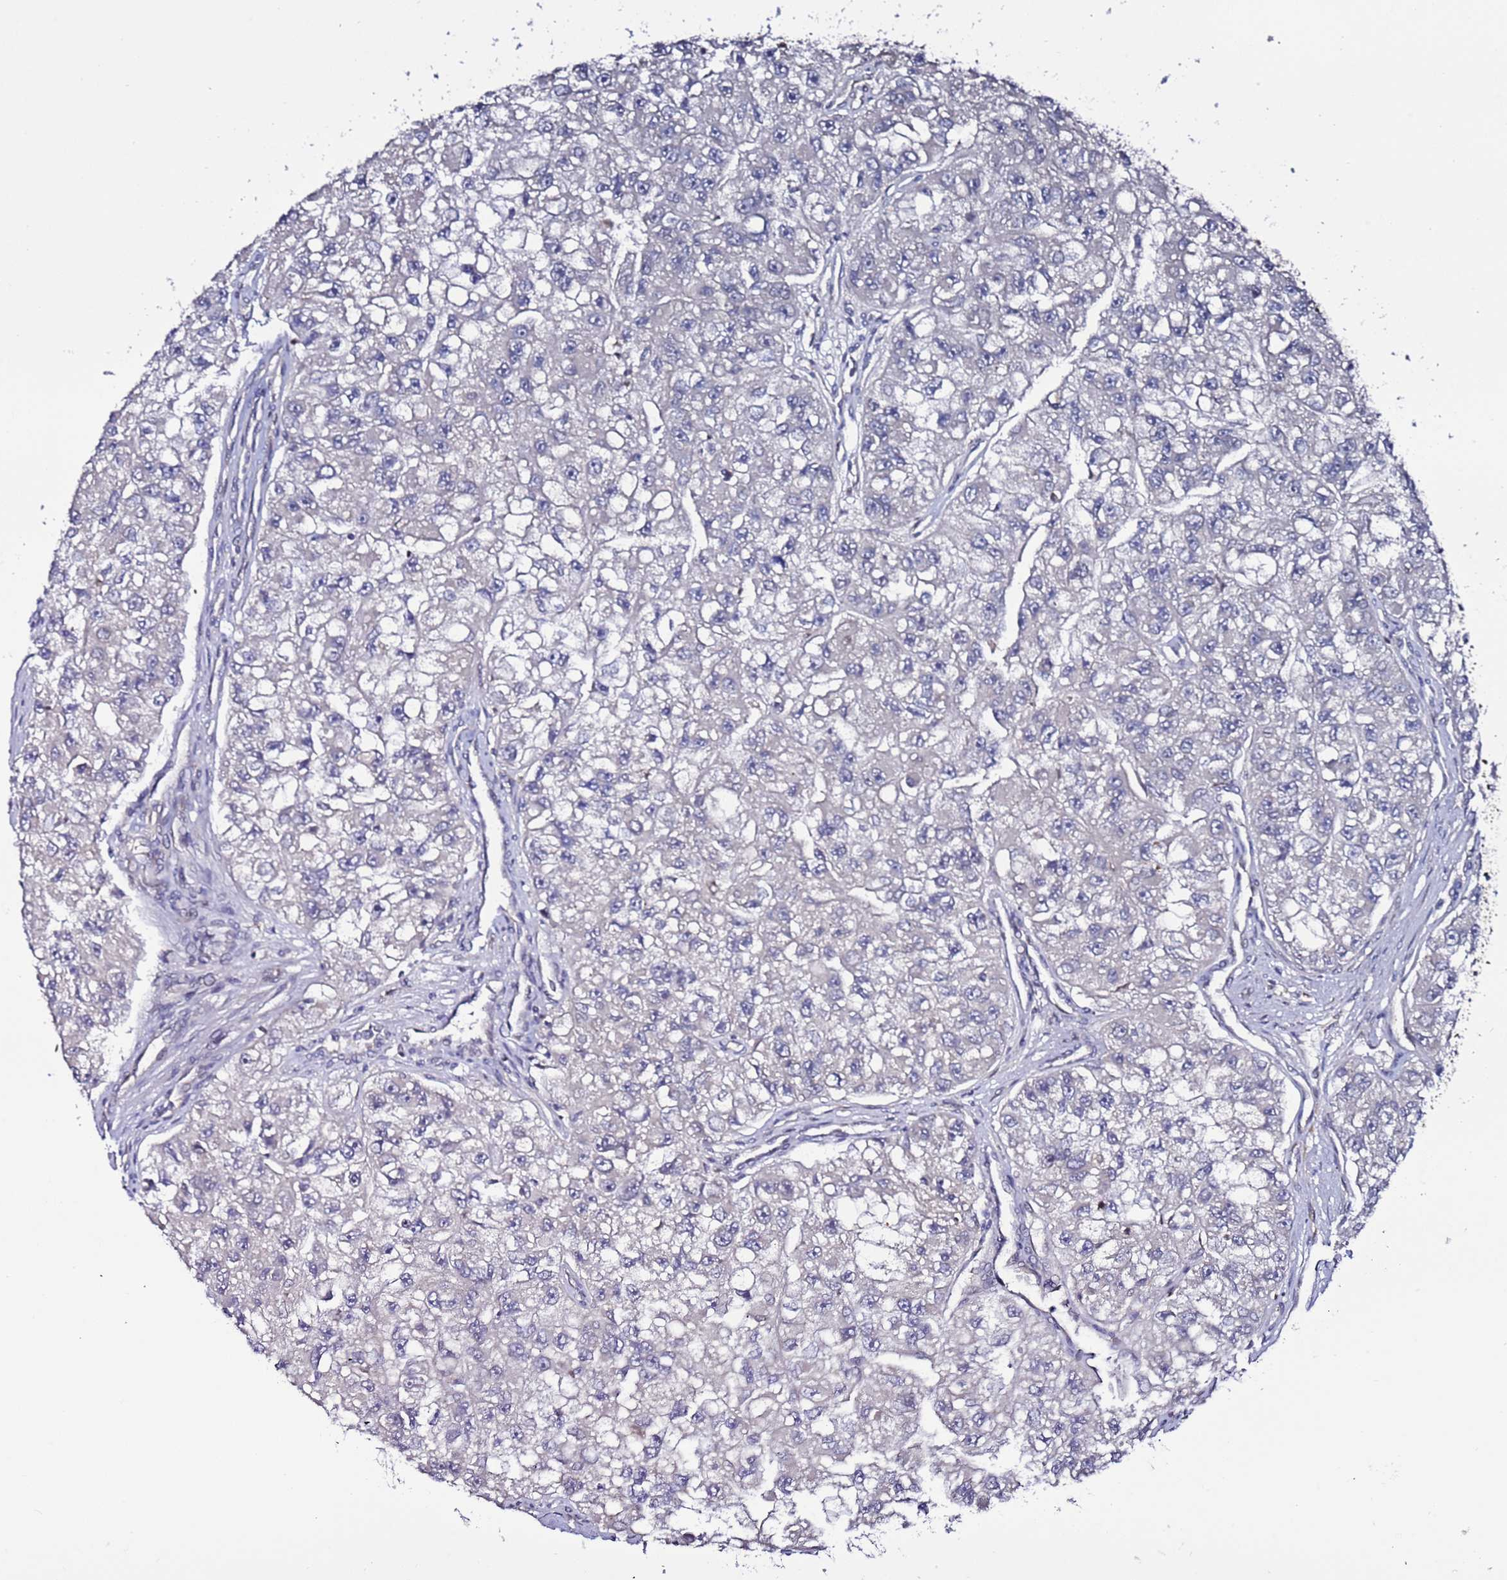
{"staining": {"intensity": "negative", "quantity": "none", "location": "none"}, "tissue": "renal cancer", "cell_type": "Tumor cells", "image_type": "cancer", "snomed": [{"axis": "morphology", "description": "Adenocarcinoma, NOS"}, {"axis": "topography", "description": "Kidney"}], "caption": "Tumor cells show no significant positivity in renal cancer (adenocarcinoma).", "gene": "POLR2D", "patient": {"sex": "male", "age": 63}}